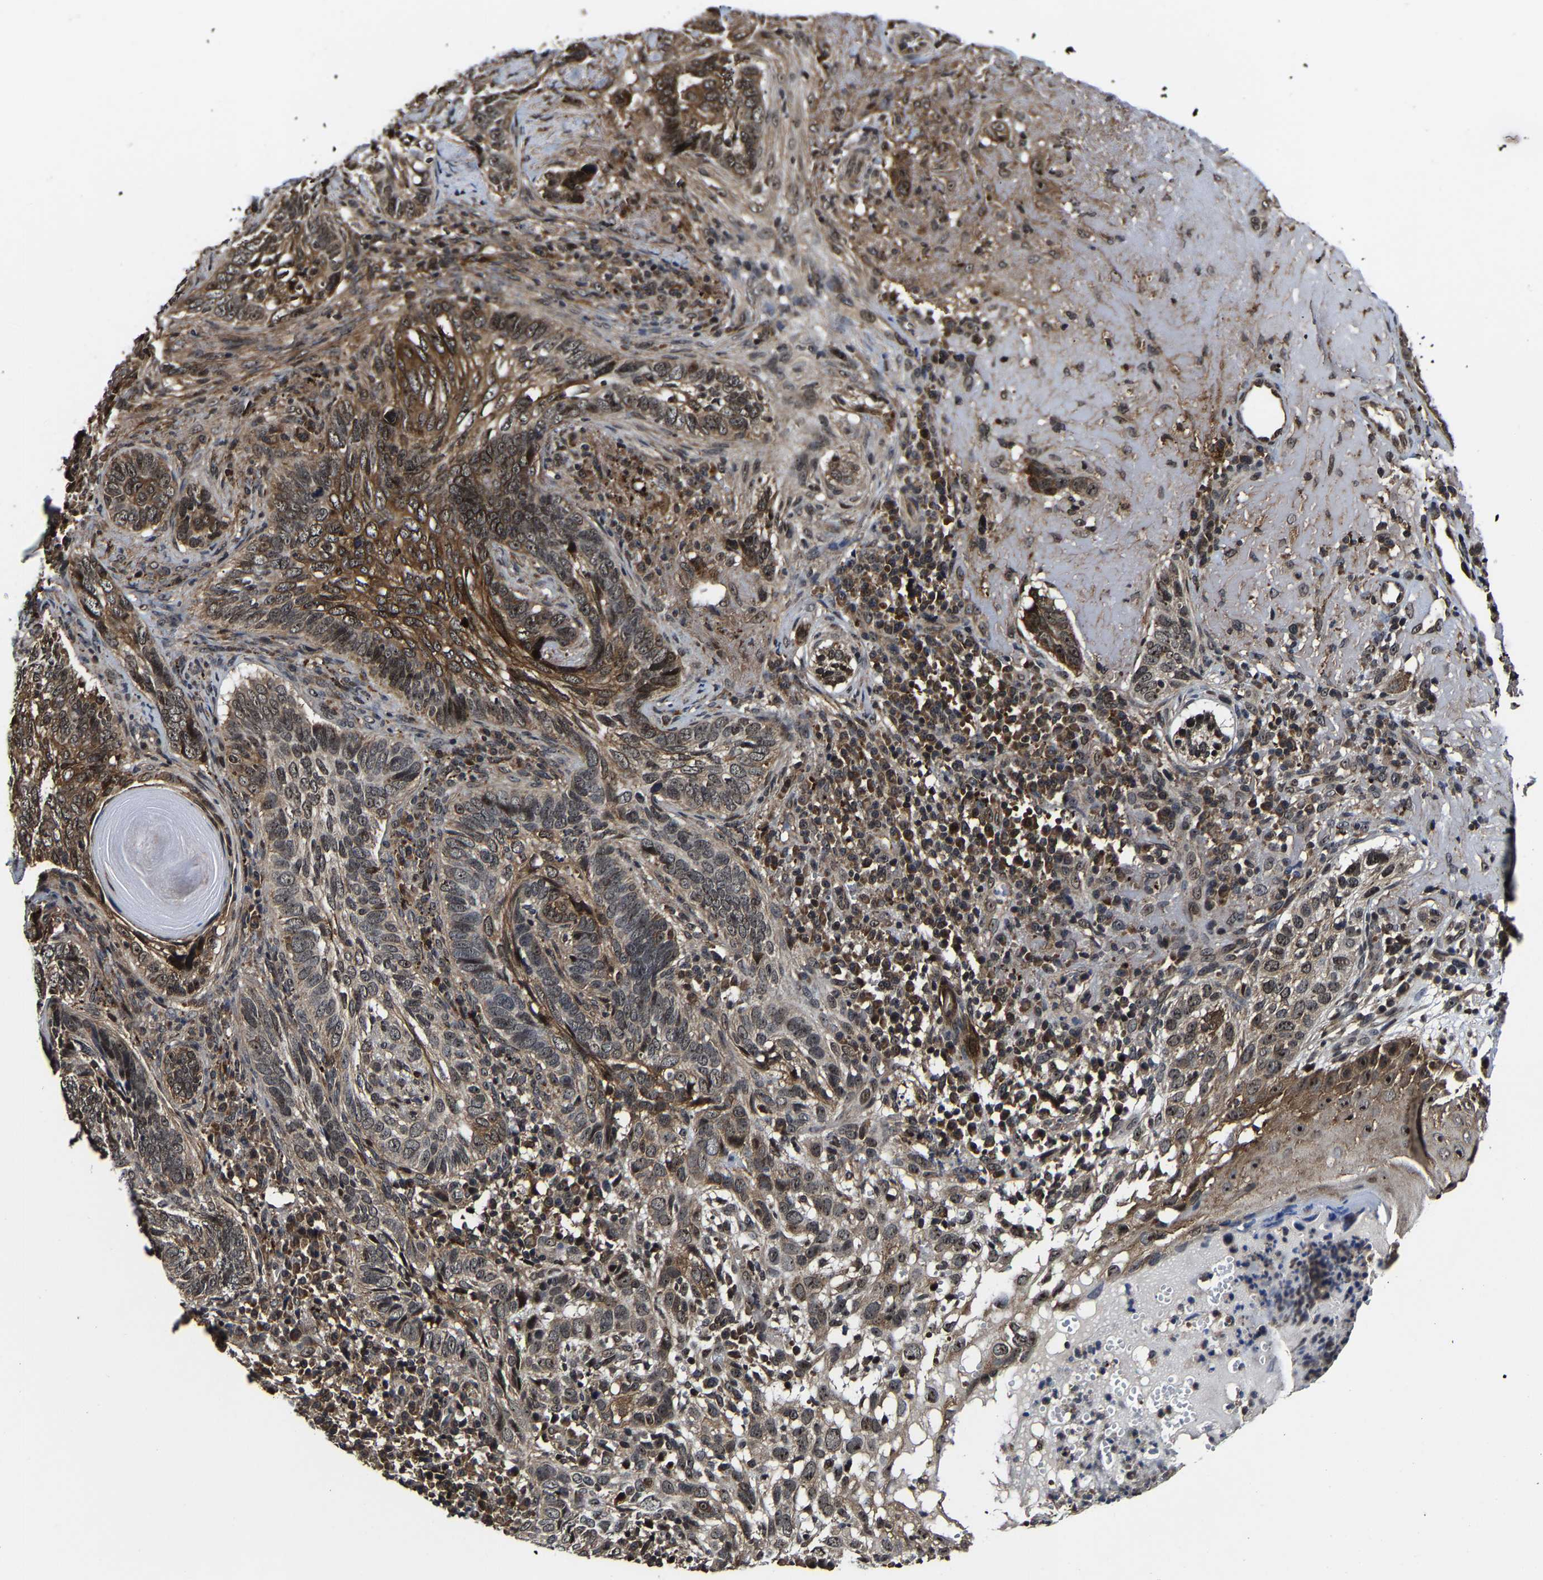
{"staining": {"intensity": "moderate", "quantity": "25%-75%", "location": "cytoplasmic/membranous,nuclear"}, "tissue": "skin cancer", "cell_type": "Tumor cells", "image_type": "cancer", "snomed": [{"axis": "morphology", "description": "Basal cell carcinoma"}, {"axis": "topography", "description": "Skin"}], "caption": "Protein expression by IHC exhibits moderate cytoplasmic/membranous and nuclear expression in about 25%-75% of tumor cells in basal cell carcinoma (skin).", "gene": "ZCCHC7", "patient": {"sex": "female", "age": 89}}